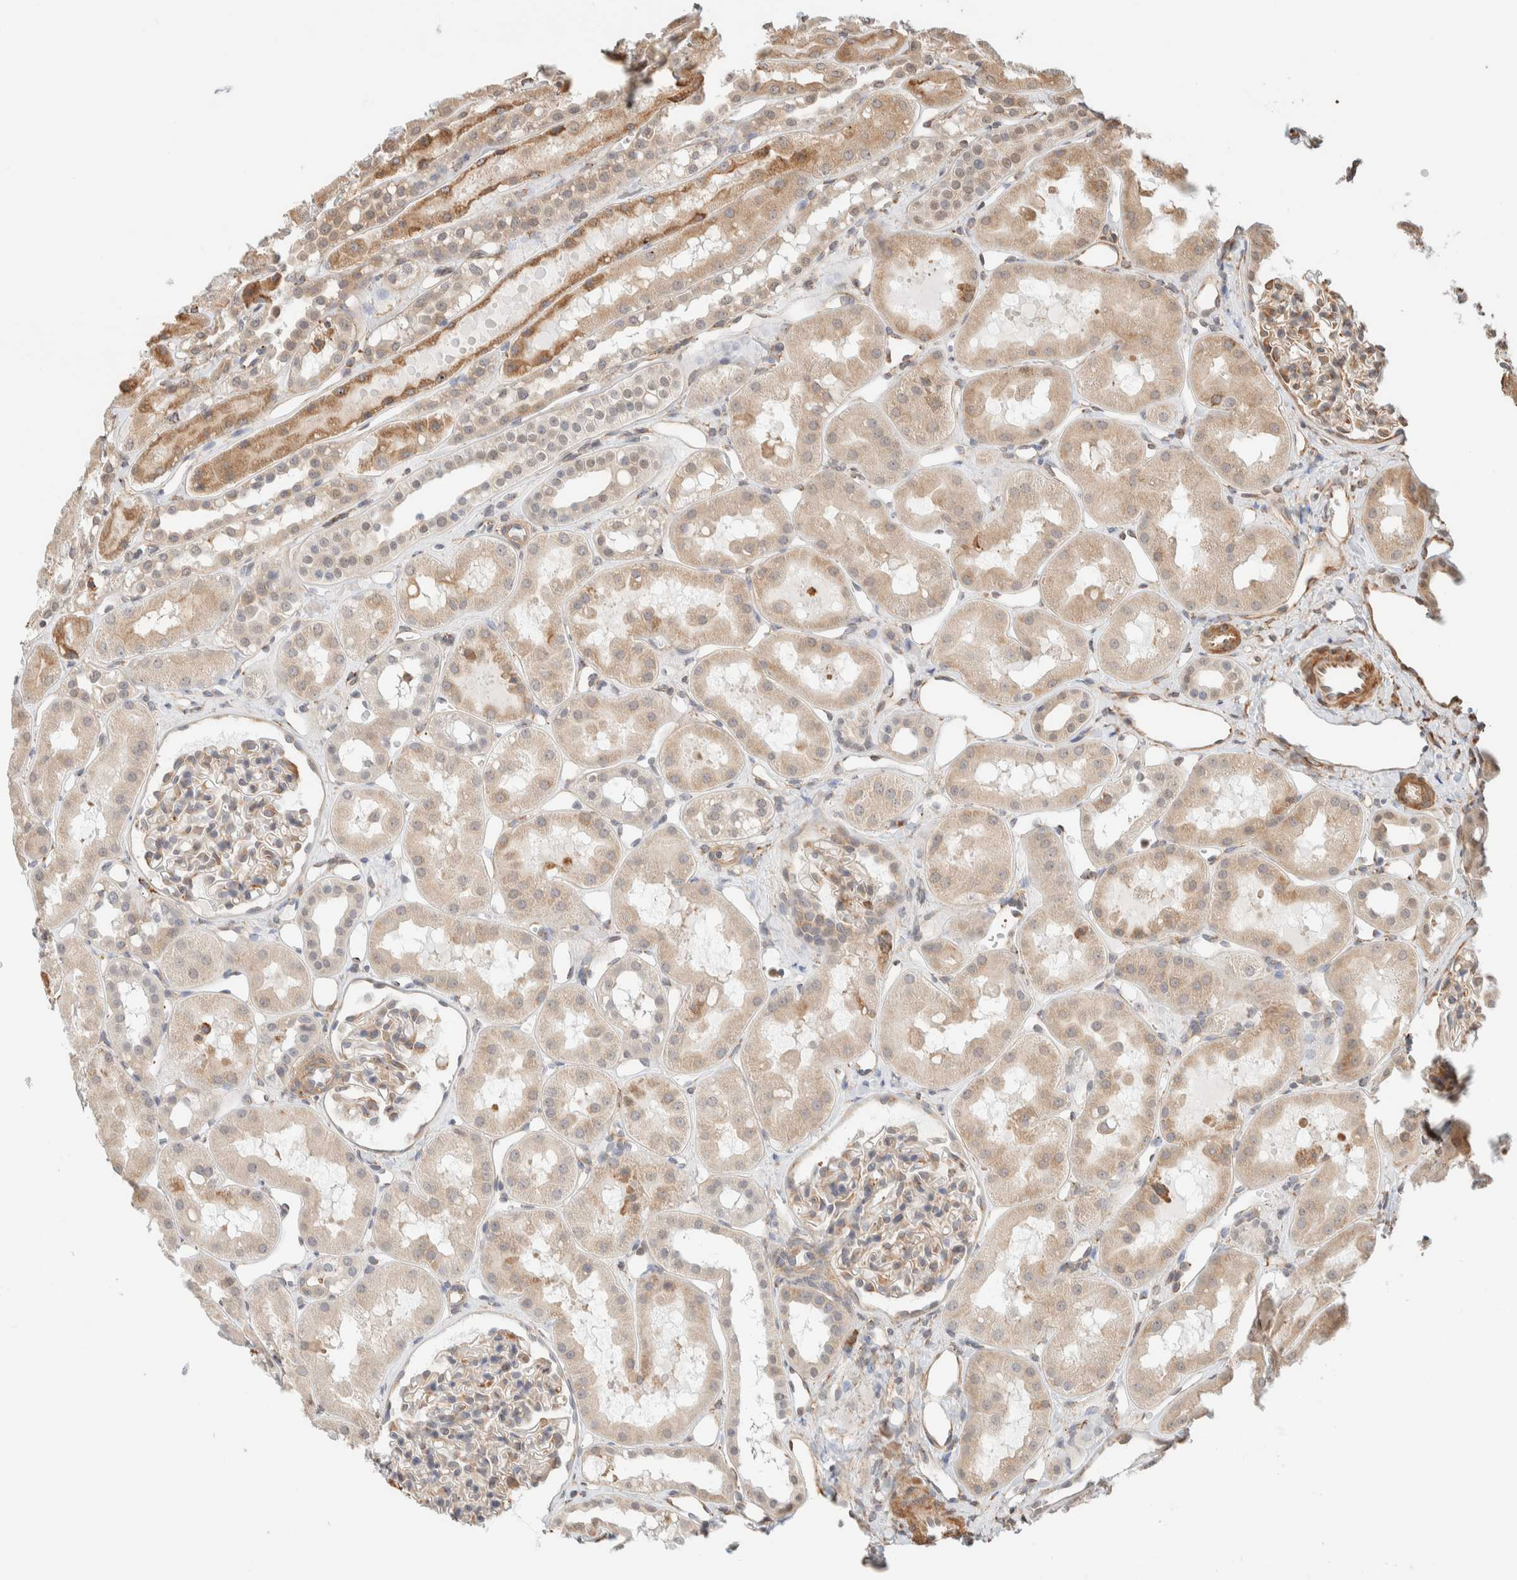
{"staining": {"intensity": "moderate", "quantity": "<25%", "location": "cytoplasmic/membranous"}, "tissue": "kidney", "cell_type": "Cells in glomeruli", "image_type": "normal", "snomed": [{"axis": "morphology", "description": "Normal tissue, NOS"}, {"axis": "topography", "description": "Kidney"}], "caption": "This photomicrograph shows unremarkable kidney stained with IHC to label a protein in brown. The cytoplasmic/membranous of cells in glomeruli show moderate positivity for the protein. Nuclei are counter-stained blue.", "gene": "INTS1", "patient": {"sex": "male", "age": 16}}